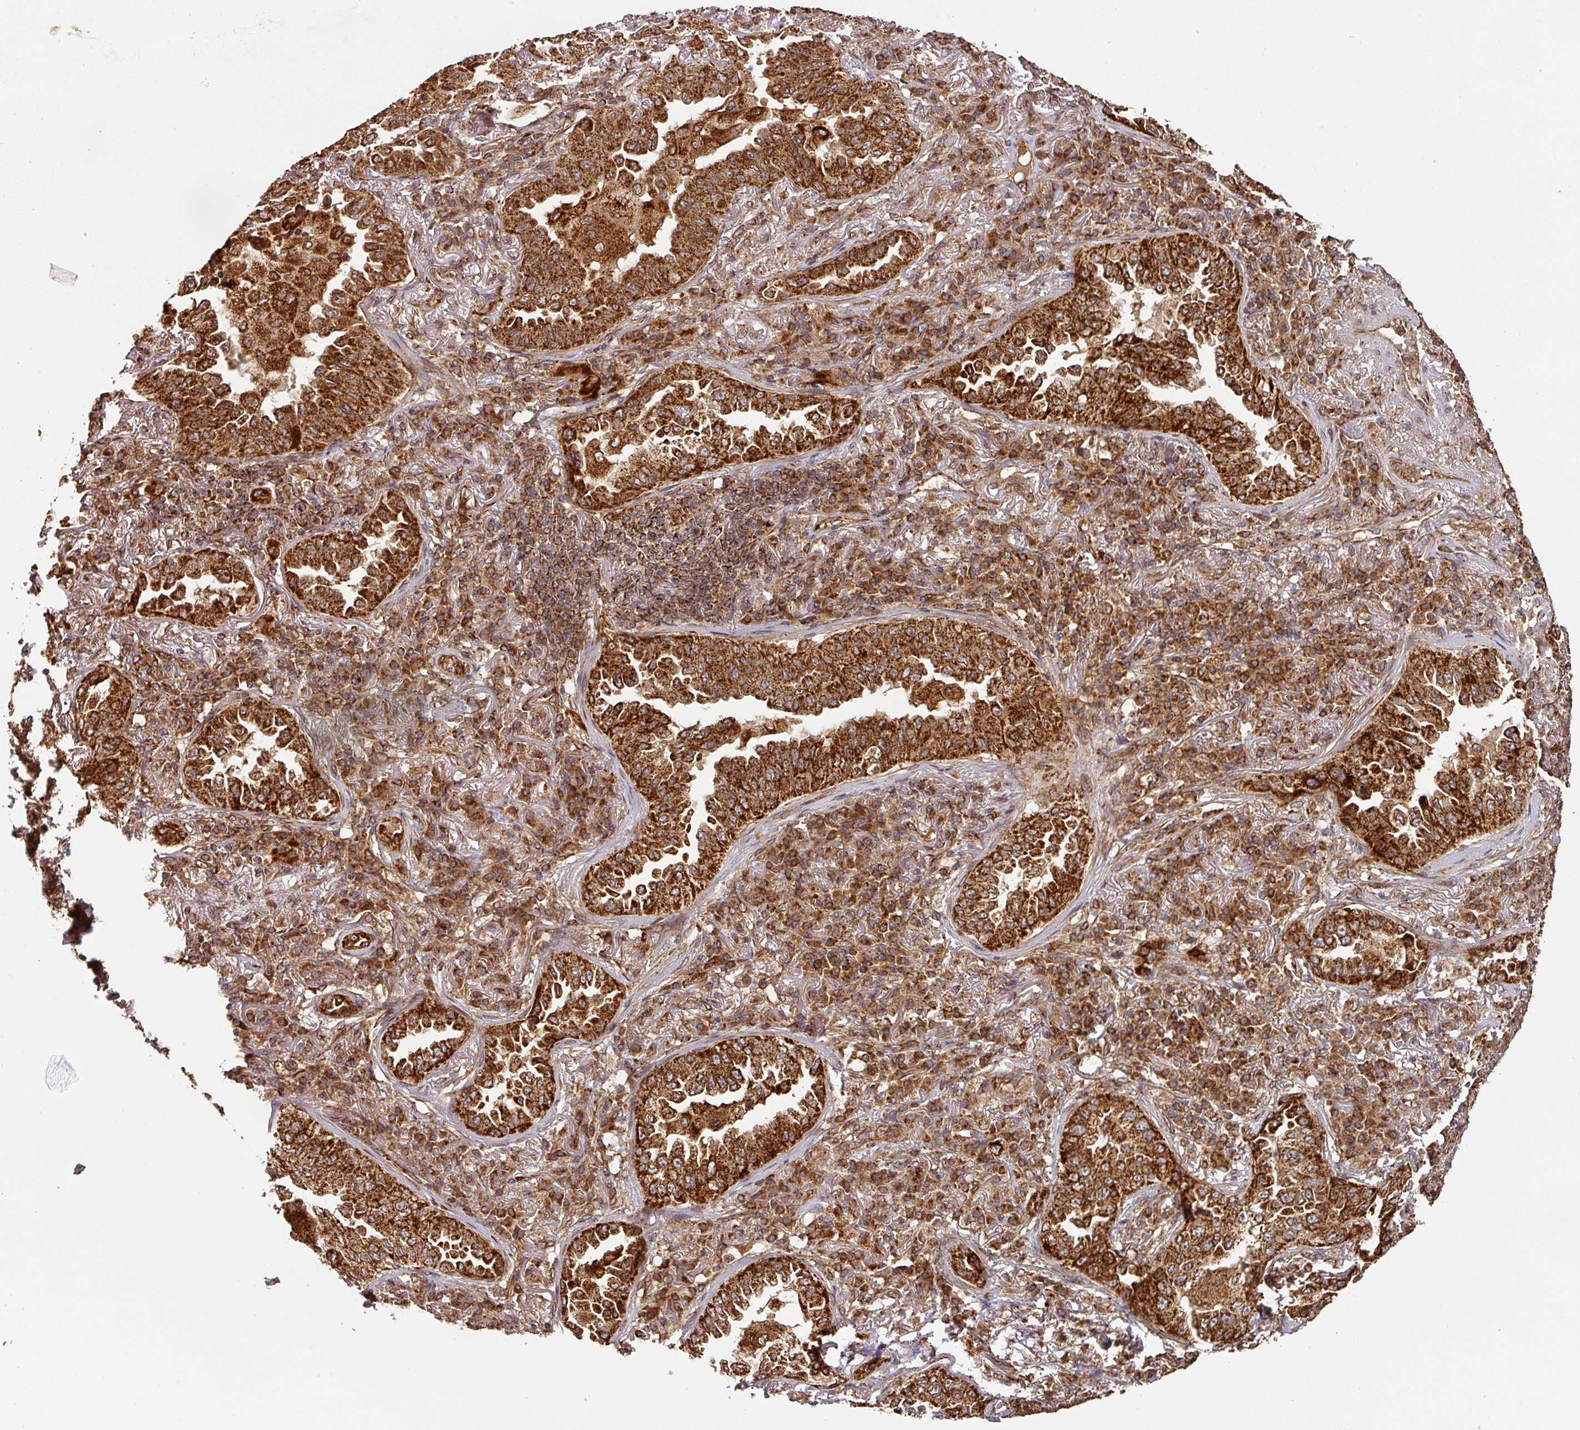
{"staining": {"intensity": "strong", "quantity": ">75%", "location": "cytoplasmic/membranous"}, "tissue": "lung cancer", "cell_type": "Tumor cells", "image_type": "cancer", "snomed": [{"axis": "morphology", "description": "Adenocarcinoma, NOS"}, {"axis": "topography", "description": "Lung"}], "caption": "Immunohistochemistry photomicrograph of neoplastic tissue: lung cancer (adenocarcinoma) stained using IHC exhibits high levels of strong protein expression localized specifically in the cytoplasmic/membranous of tumor cells, appearing as a cytoplasmic/membranous brown color.", "gene": "TRAP1", "patient": {"sex": "female", "age": 69}}